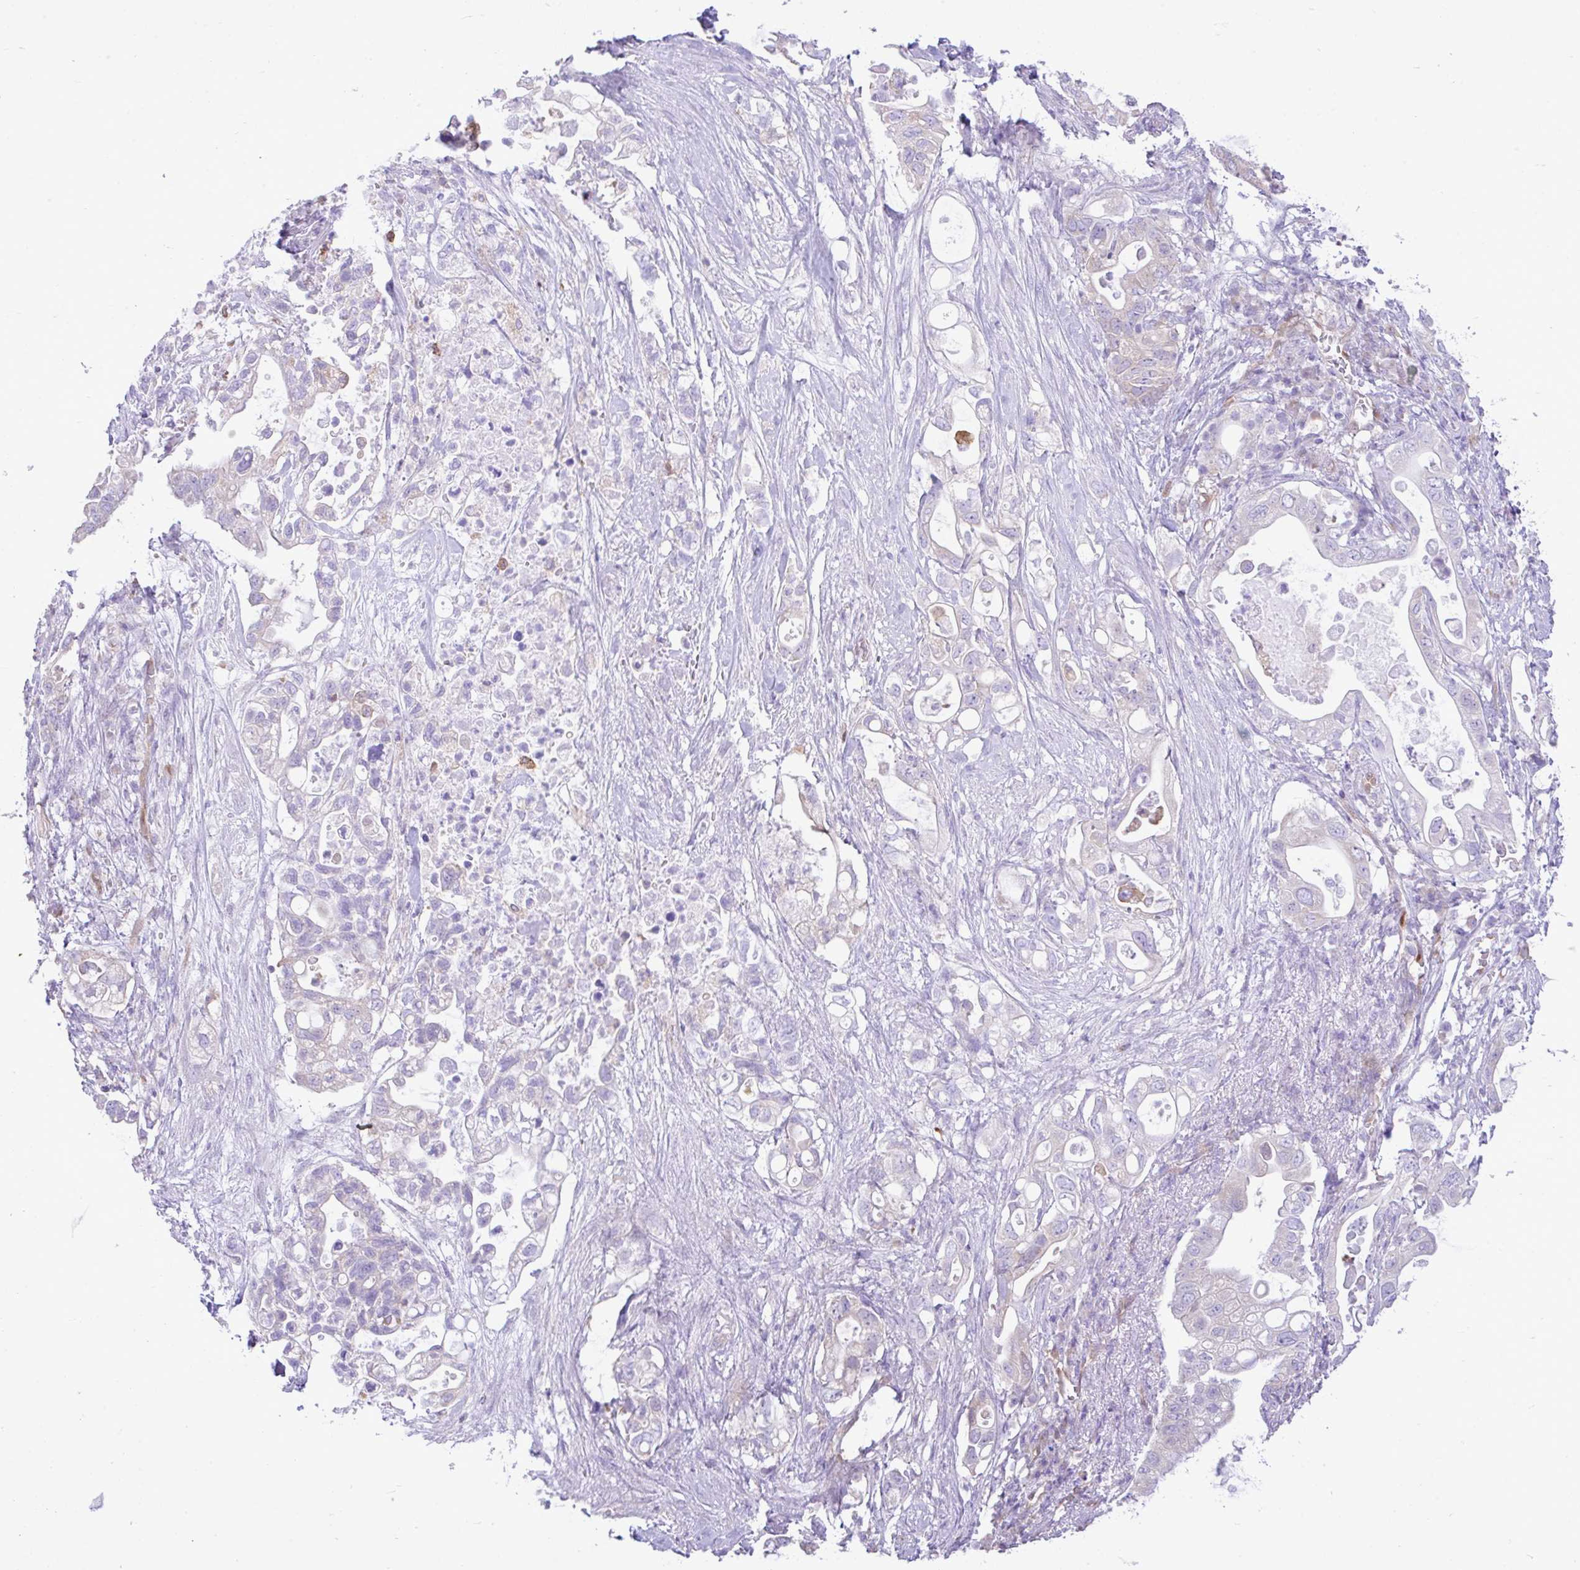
{"staining": {"intensity": "weak", "quantity": "<25%", "location": "cytoplasmic/membranous"}, "tissue": "pancreatic cancer", "cell_type": "Tumor cells", "image_type": "cancer", "snomed": [{"axis": "morphology", "description": "Adenocarcinoma, NOS"}, {"axis": "topography", "description": "Pancreas"}], "caption": "This is an IHC image of pancreatic cancer. There is no expression in tumor cells.", "gene": "EEF1A2", "patient": {"sex": "female", "age": 72}}